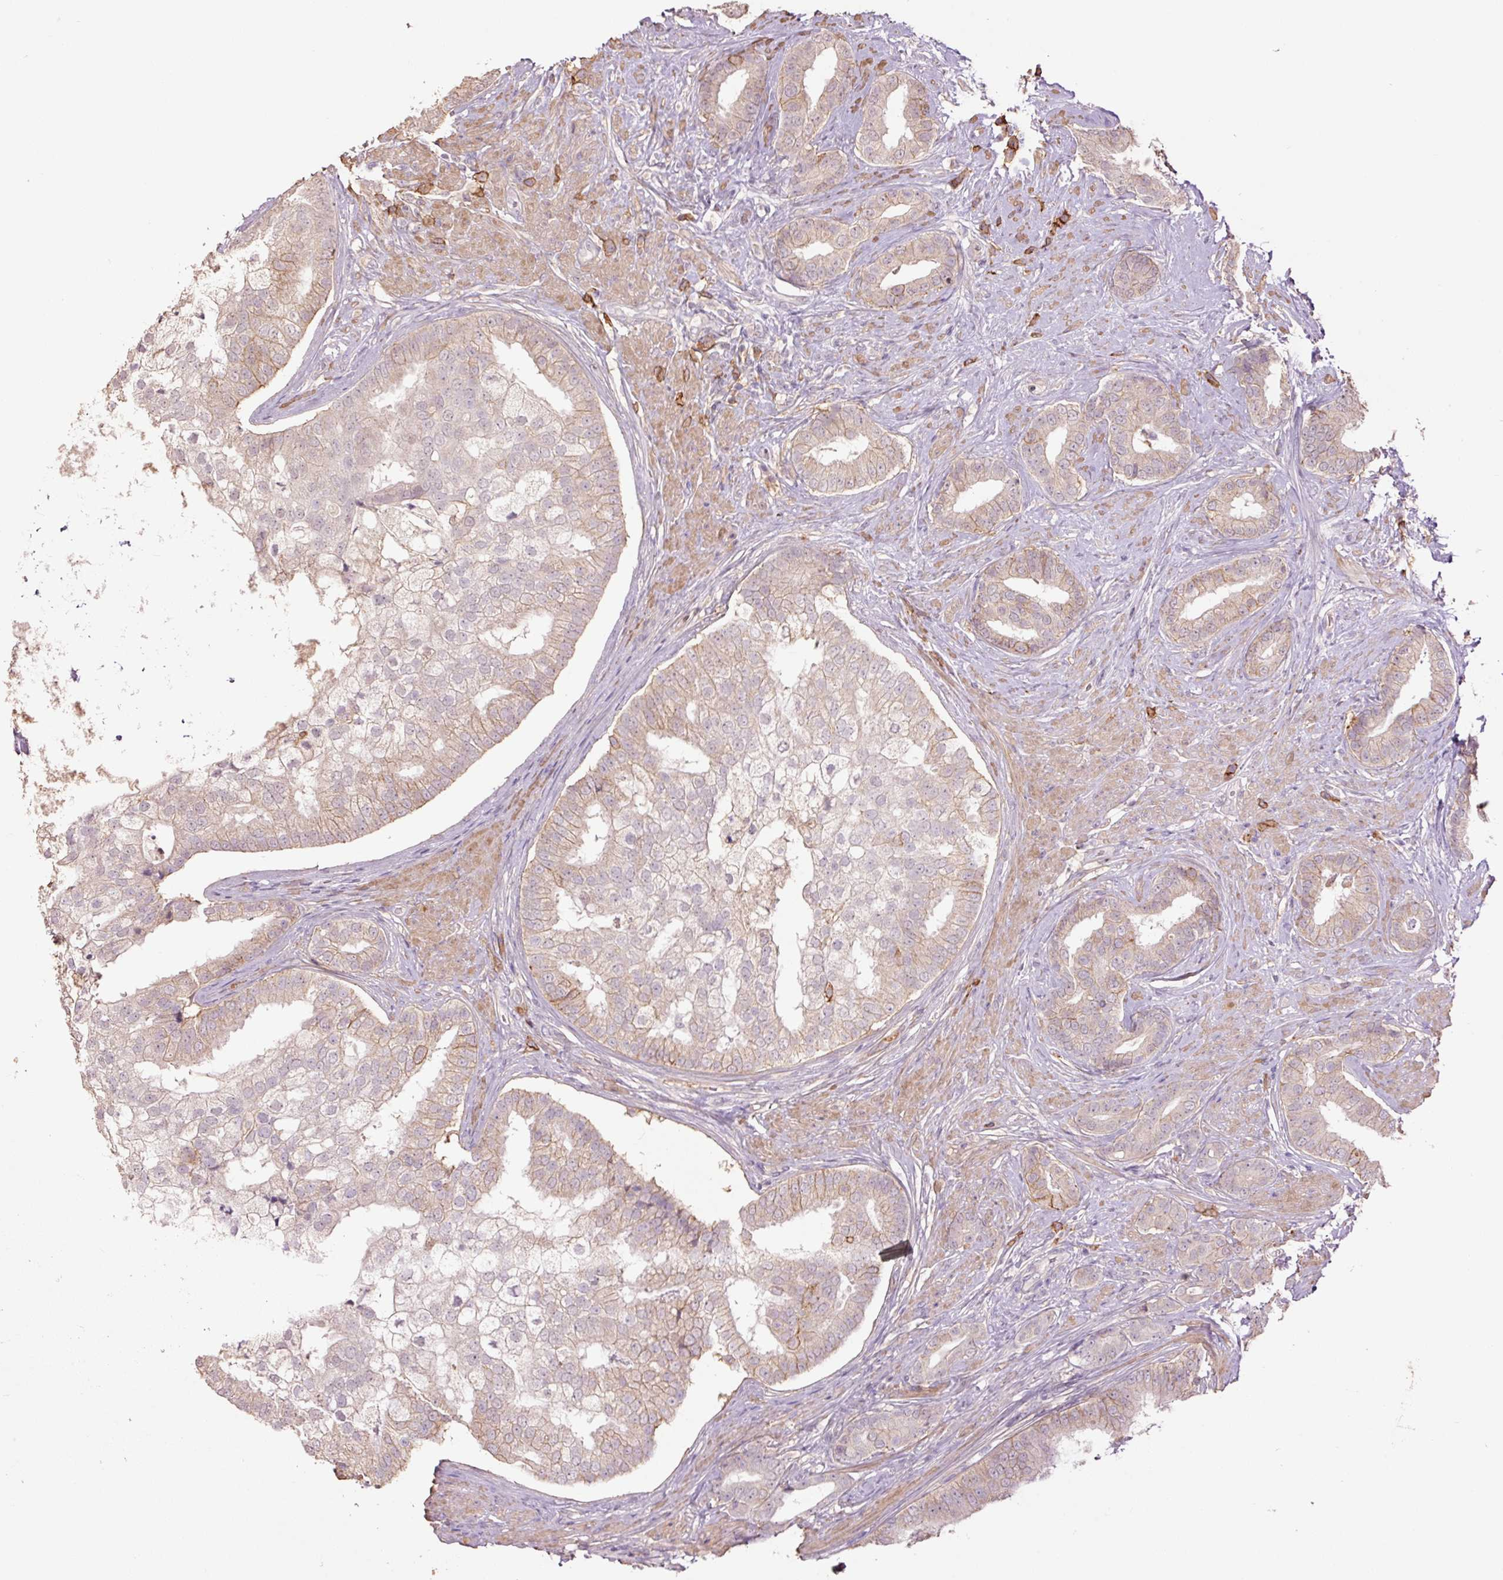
{"staining": {"intensity": "weak", "quantity": "25%-75%", "location": "cytoplasmic/membranous"}, "tissue": "prostate cancer", "cell_type": "Tumor cells", "image_type": "cancer", "snomed": [{"axis": "morphology", "description": "Adenocarcinoma, High grade"}, {"axis": "topography", "description": "Prostate"}], "caption": "High-power microscopy captured an immunohistochemistry (IHC) micrograph of adenocarcinoma (high-grade) (prostate), revealing weak cytoplasmic/membranous positivity in about 25%-75% of tumor cells.", "gene": "SLC1A4", "patient": {"sex": "male", "age": 55}}